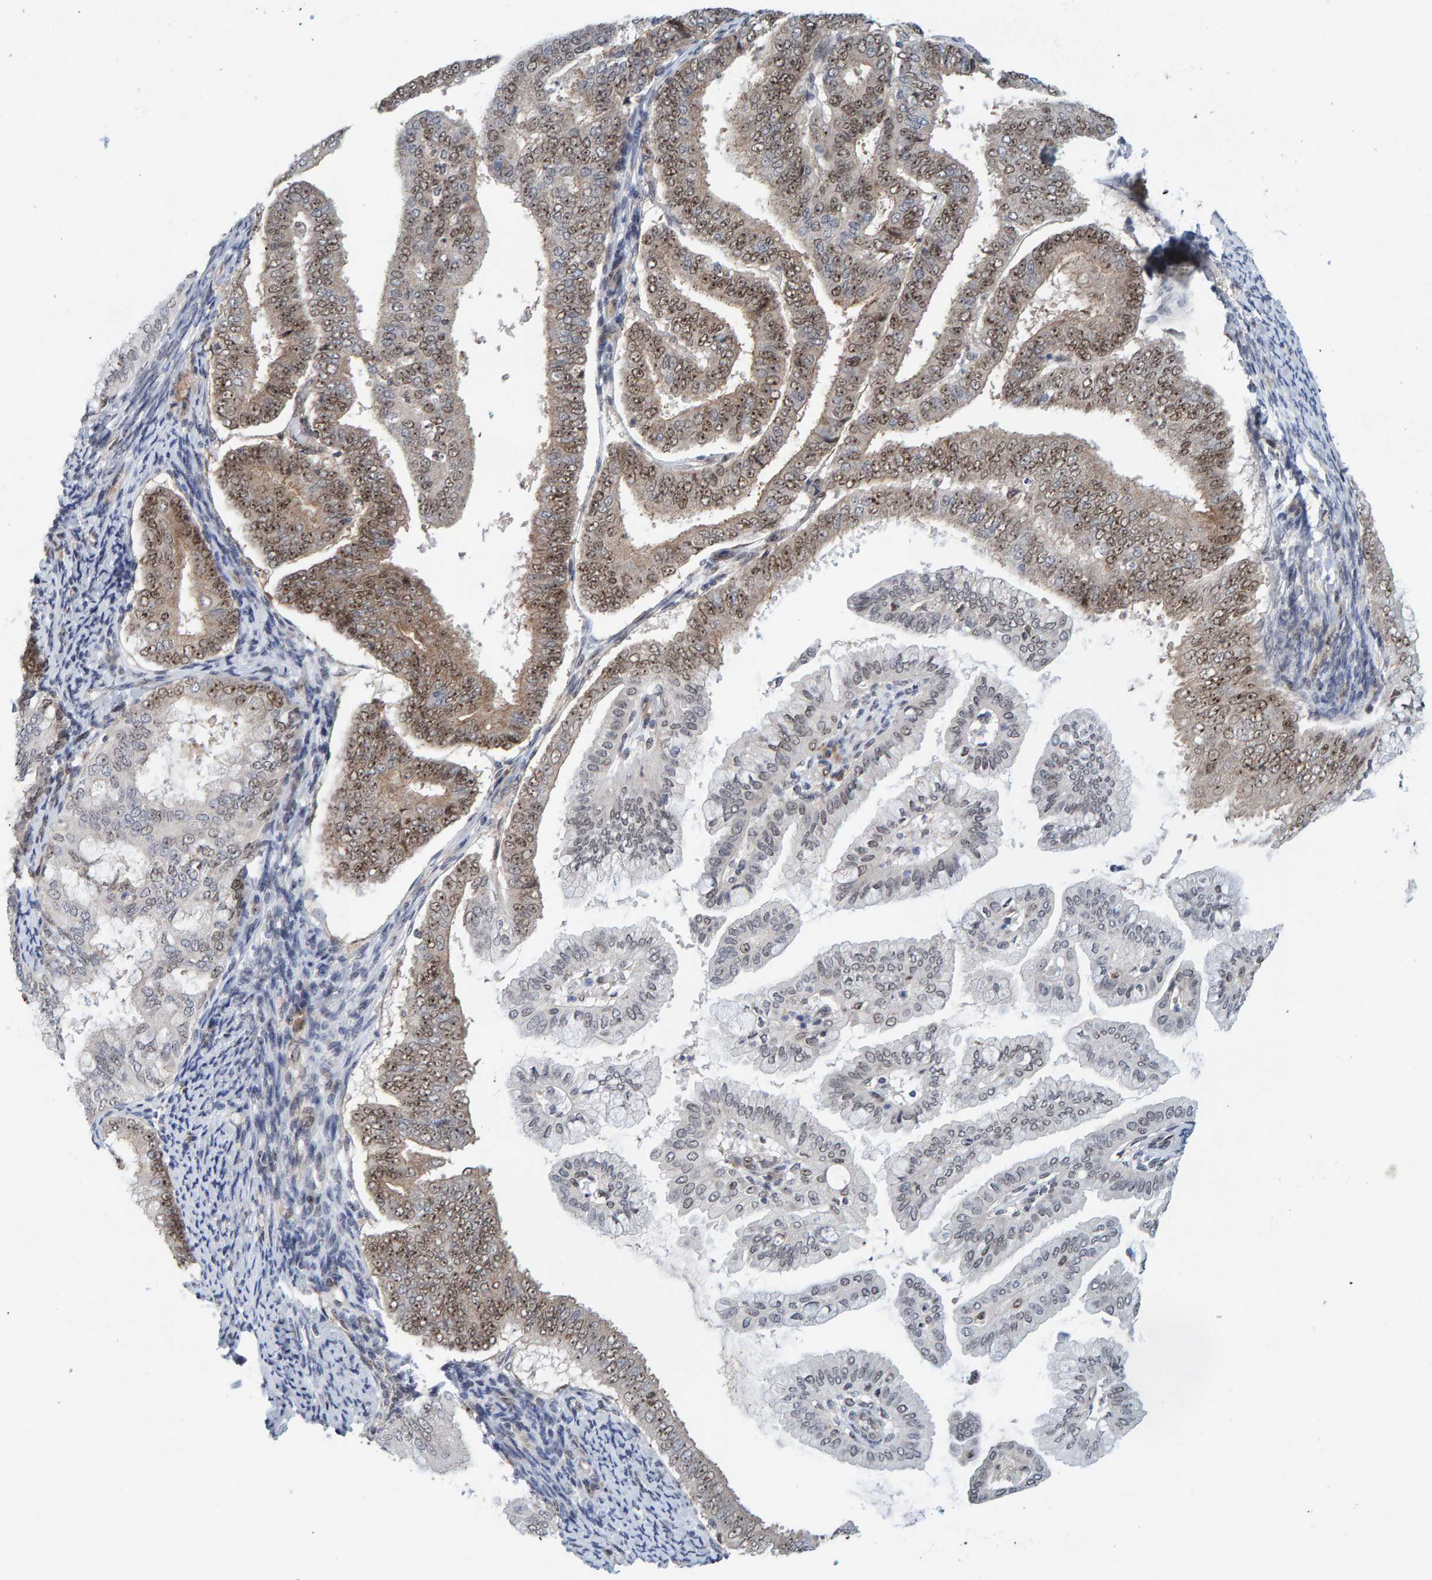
{"staining": {"intensity": "moderate", "quantity": ">75%", "location": "cytoplasmic/membranous,nuclear"}, "tissue": "endometrial cancer", "cell_type": "Tumor cells", "image_type": "cancer", "snomed": [{"axis": "morphology", "description": "Adenocarcinoma, NOS"}, {"axis": "topography", "description": "Endometrium"}], "caption": "A brown stain shows moderate cytoplasmic/membranous and nuclear positivity of a protein in endometrial adenocarcinoma tumor cells.", "gene": "POLR1E", "patient": {"sex": "female", "age": 63}}